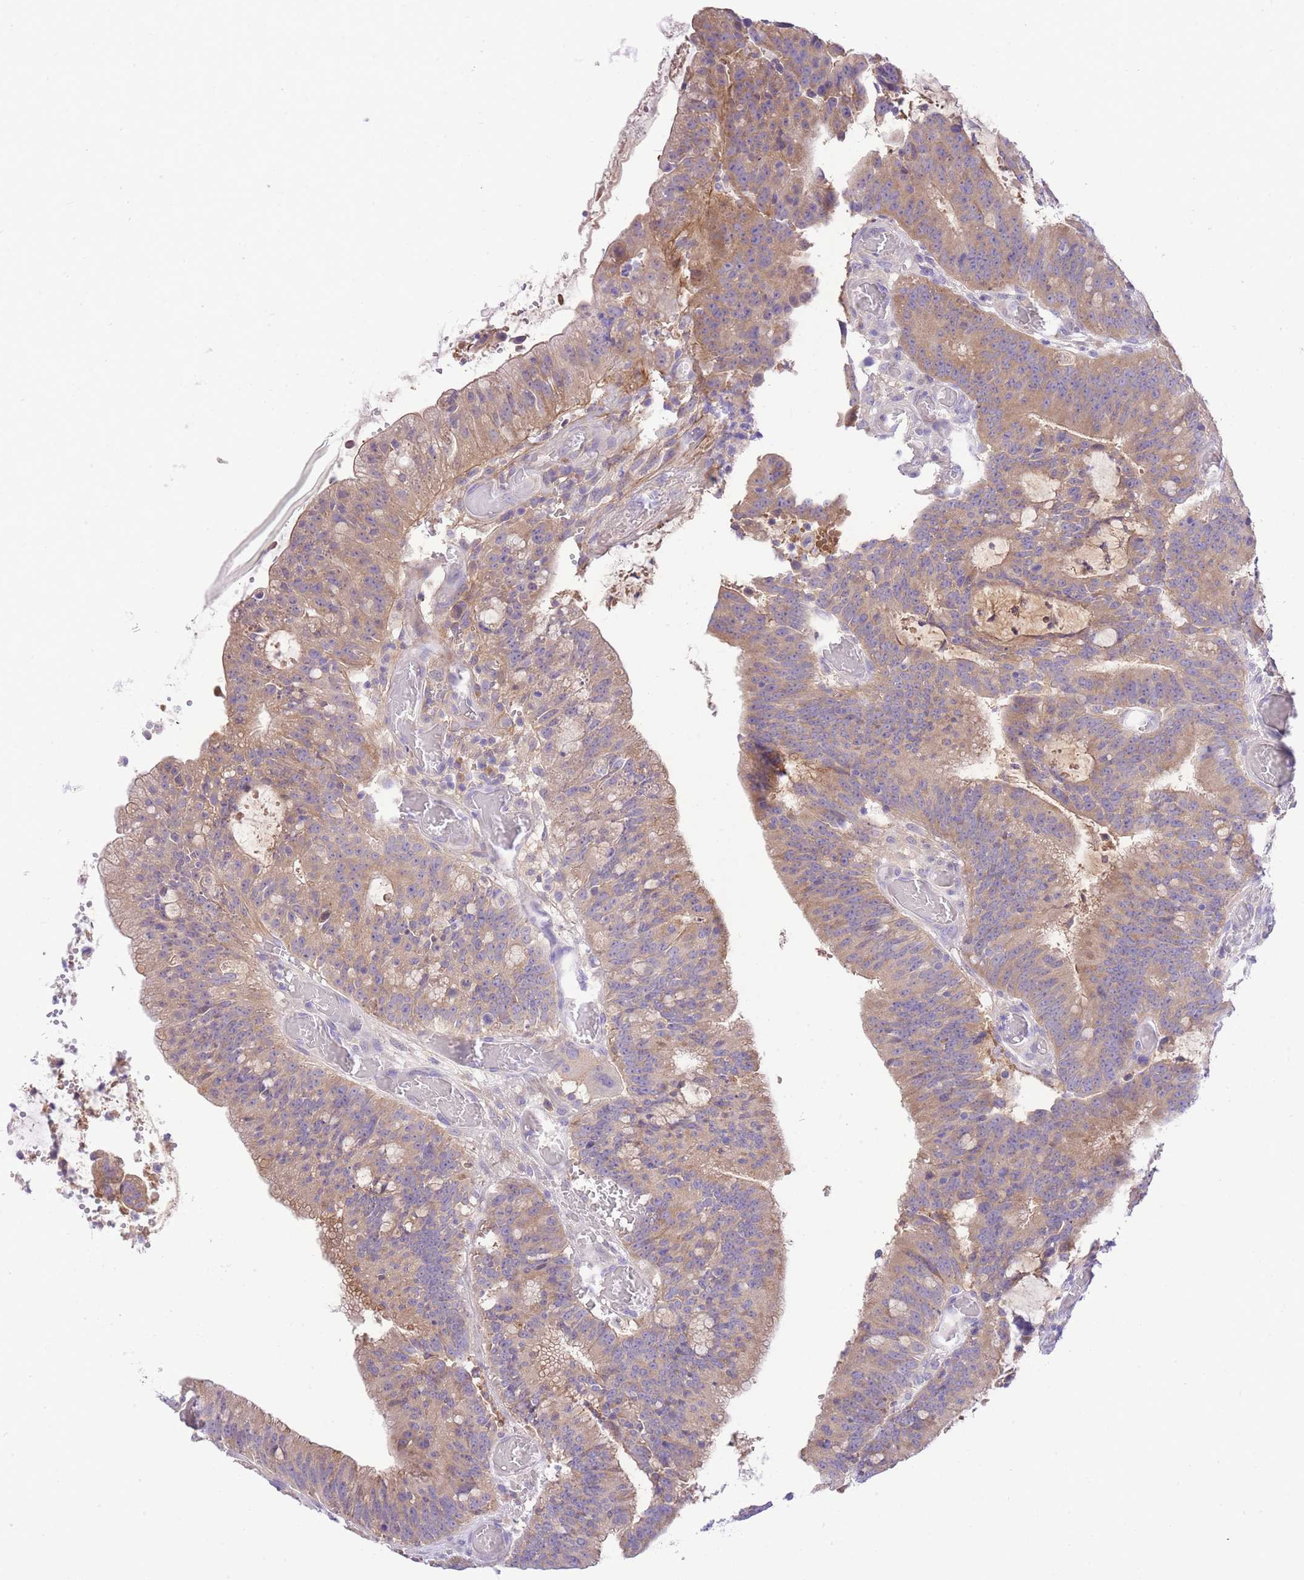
{"staining": {"intensity": "weak", "quantity": ">75%", "location": "cytoplasmic/membranous"}, "tissue": "colorectal cancer", "cell_type": "Tumor cells", "image_type": "cancer", "snomed": [{"axis": "morphology", "description": "Adenocarcinoma, NOS"}, {"axis": "topography", "description": "Rectum"}], "caption": "A brown stain shows weak cytoplasmic/membranous positivity of a protein in adenocarcinoma (colorectal) tumor cells.", "gene": "LIPH", "patient": {"sex": "female", "age": 77}}